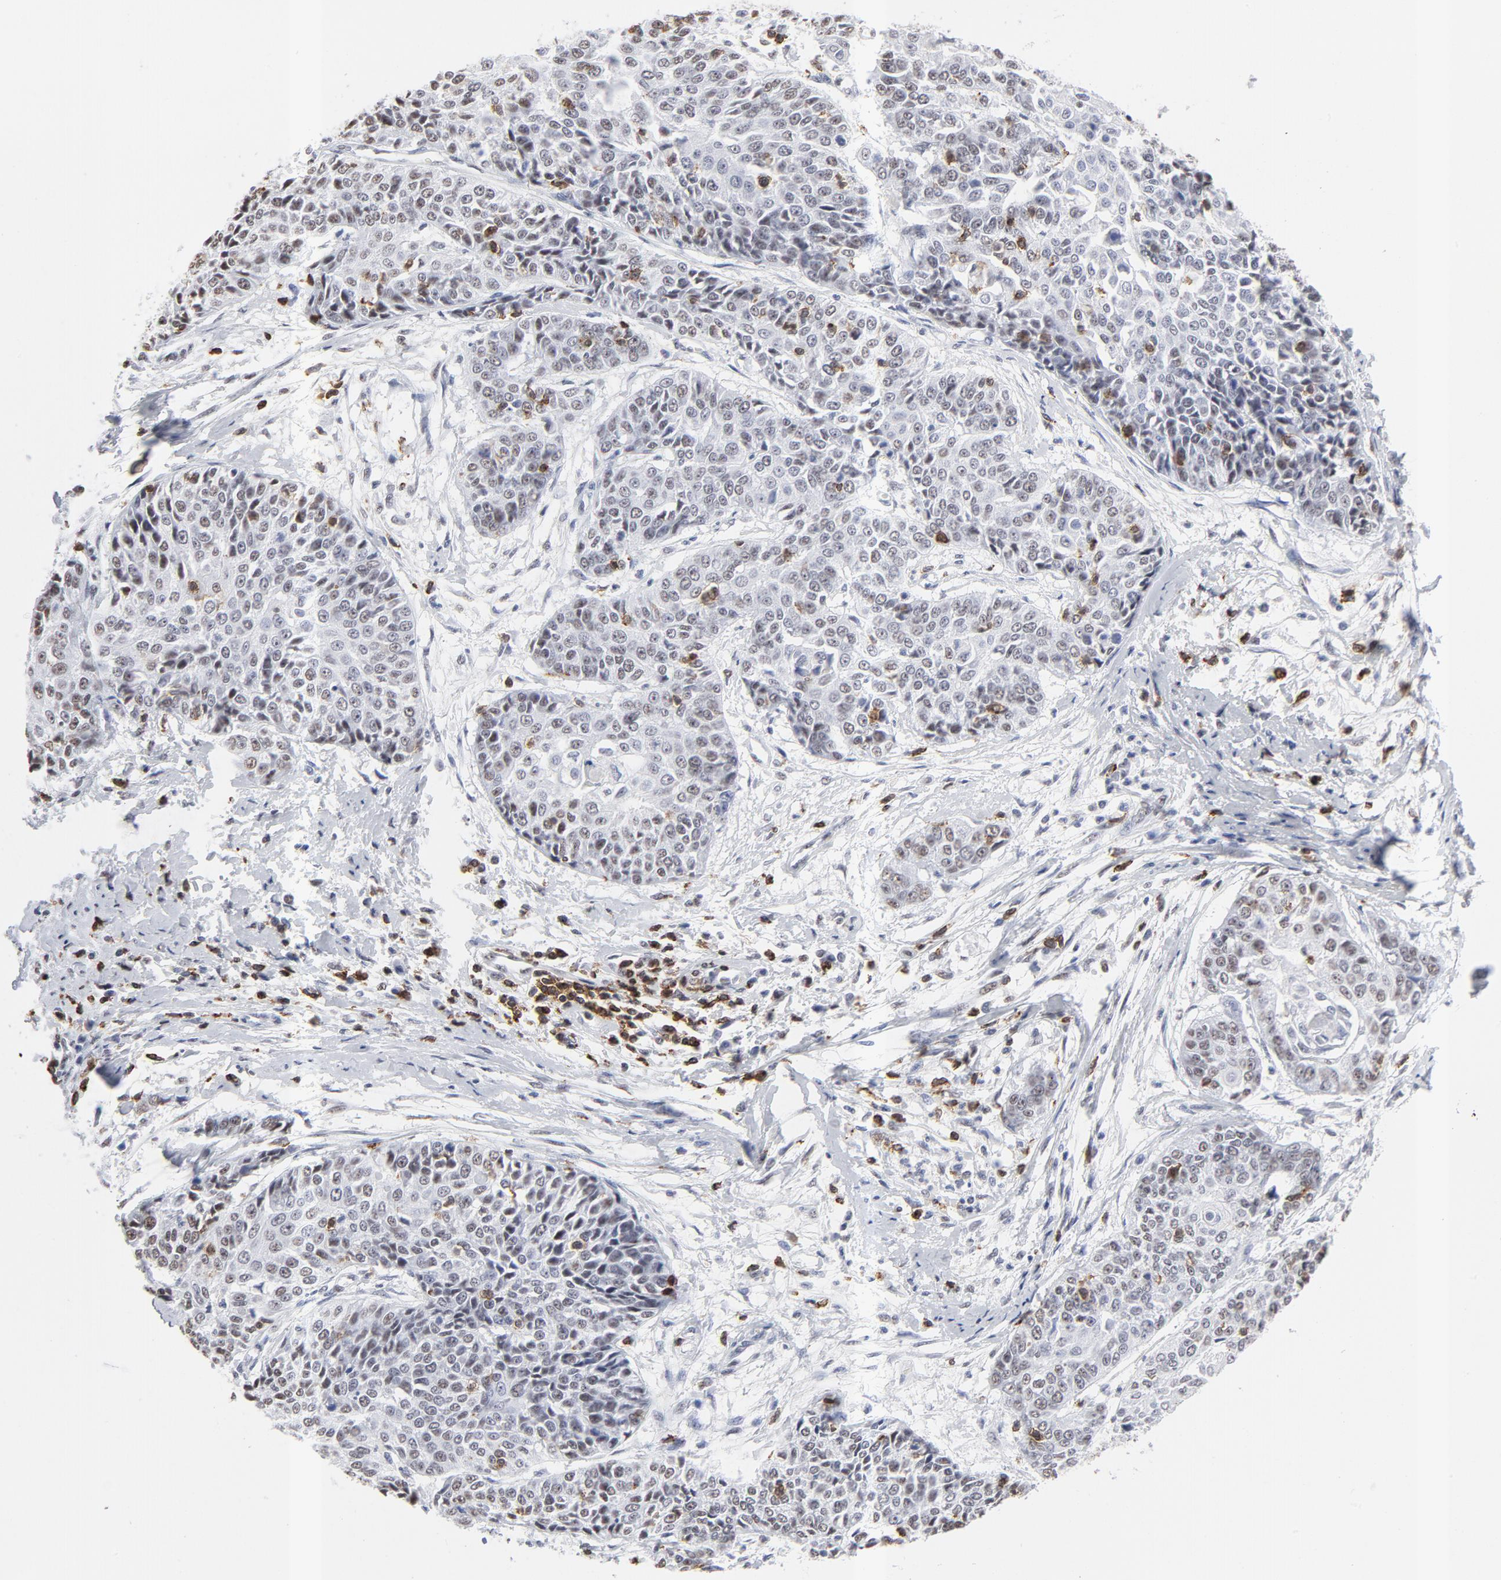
{"staining": {"intensity": "weak", "quantity": "25%-75%", "location": "nuclear"}, "tissue": "cervical cancer", "cell_type": "Tumor cells", "image_type": "cancer", "snomed": [{"axis": "morphology", "description": "Squamous cell carcinoma, NOS"}, {"axis": "topography", "description": "Cervix"}], "caption": "This is a micrograph of immunohistochemistry staining of cervical squamous cell carcinoma, which shows weak positivity in the nuclear of tumor cells.", "gene": "CD2", "patient": {"sex": "female", "age": 64}}